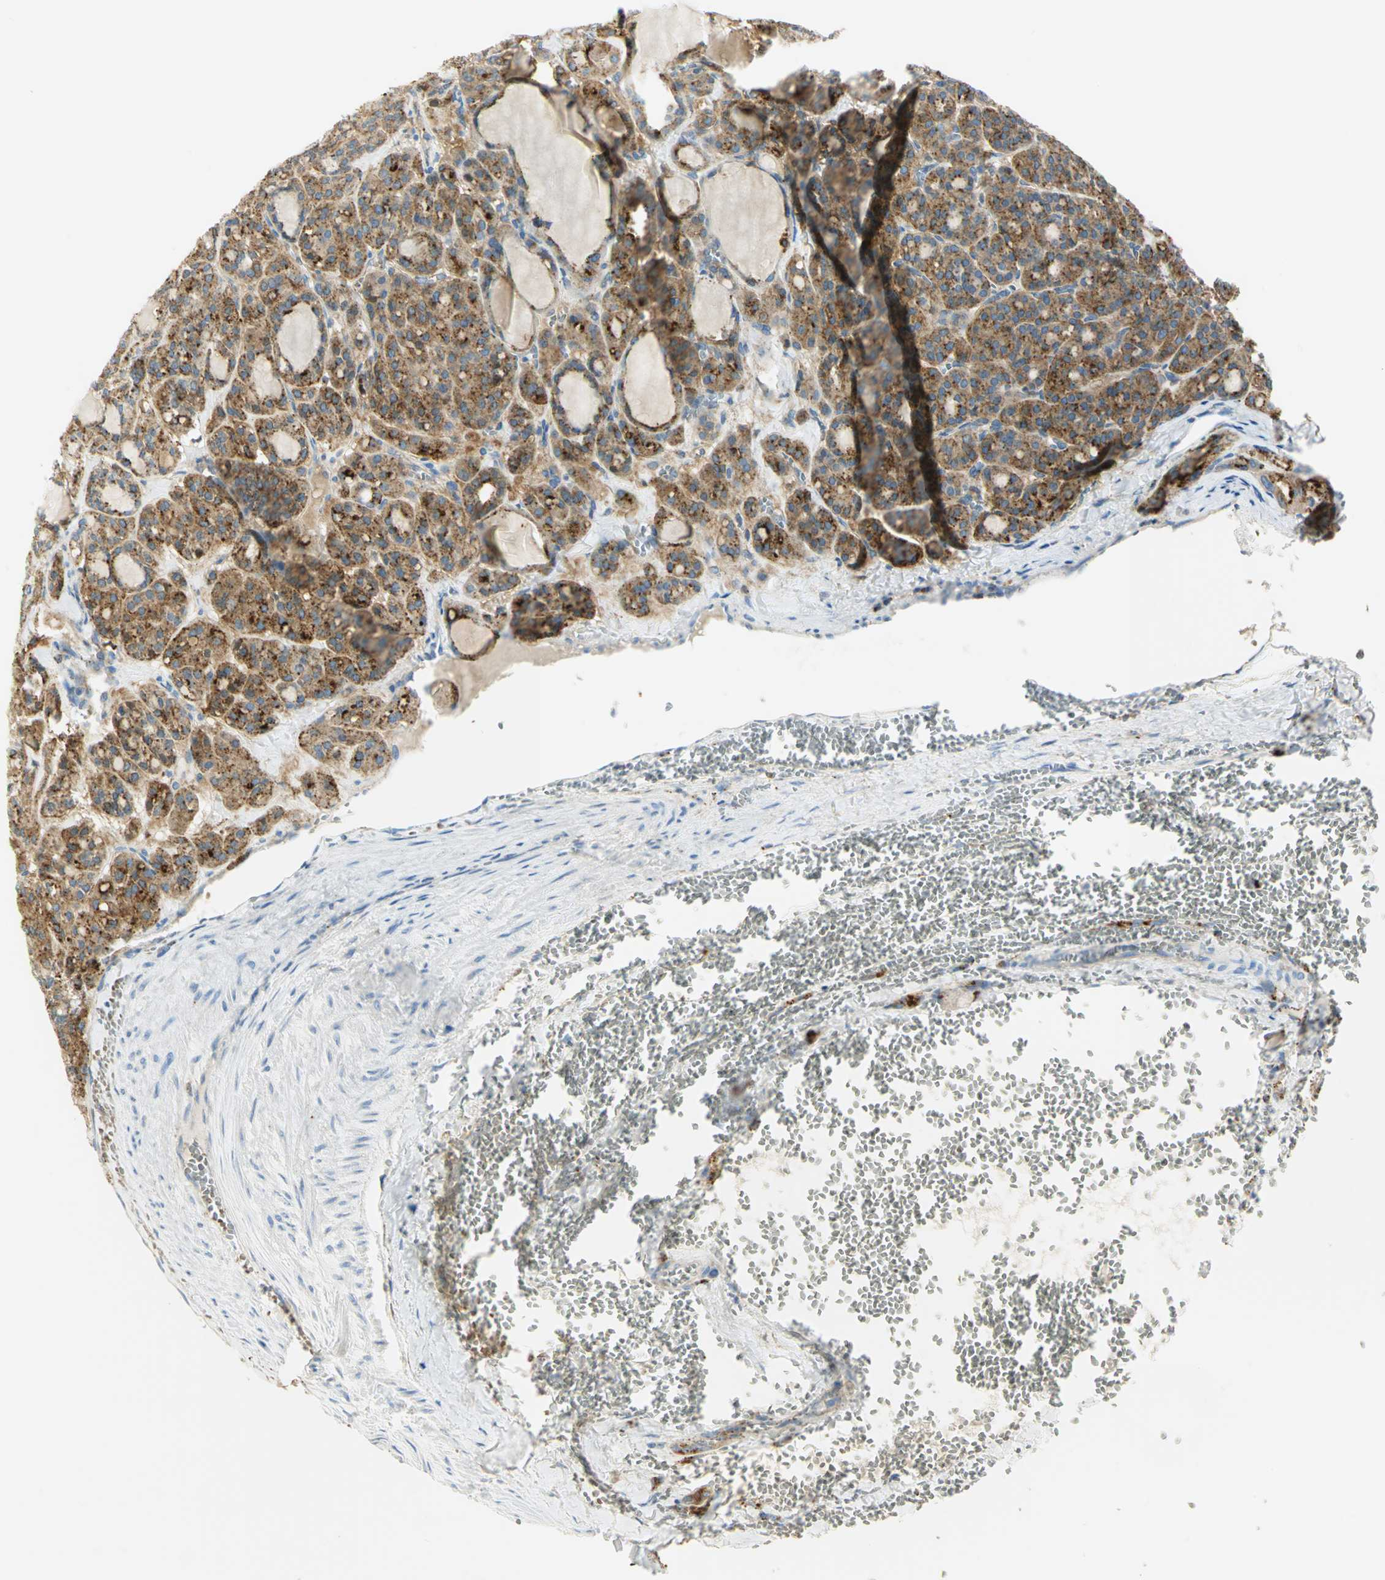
{"staining": {"intensity": "strong", "quantity": ">75%", "location": "cytoplasmic/membranous"}, "tissue": "thyroid cancer", "cell_type": "Tumor cells", "image_type": "cancer", "snomed": [{"axis": "morphology", "description": "Follicular adenoma carcinoma, NOS"}, {"axis": "topography", "description": "Thyroid gland"}], "caption": "Thyroid cancer (follicular adenoma carcinoma) stained with a protein marker demonstrates strong staining in tumor cells.", "gene": "ARSA", "patient": {"sex": "female", "age": 71}}